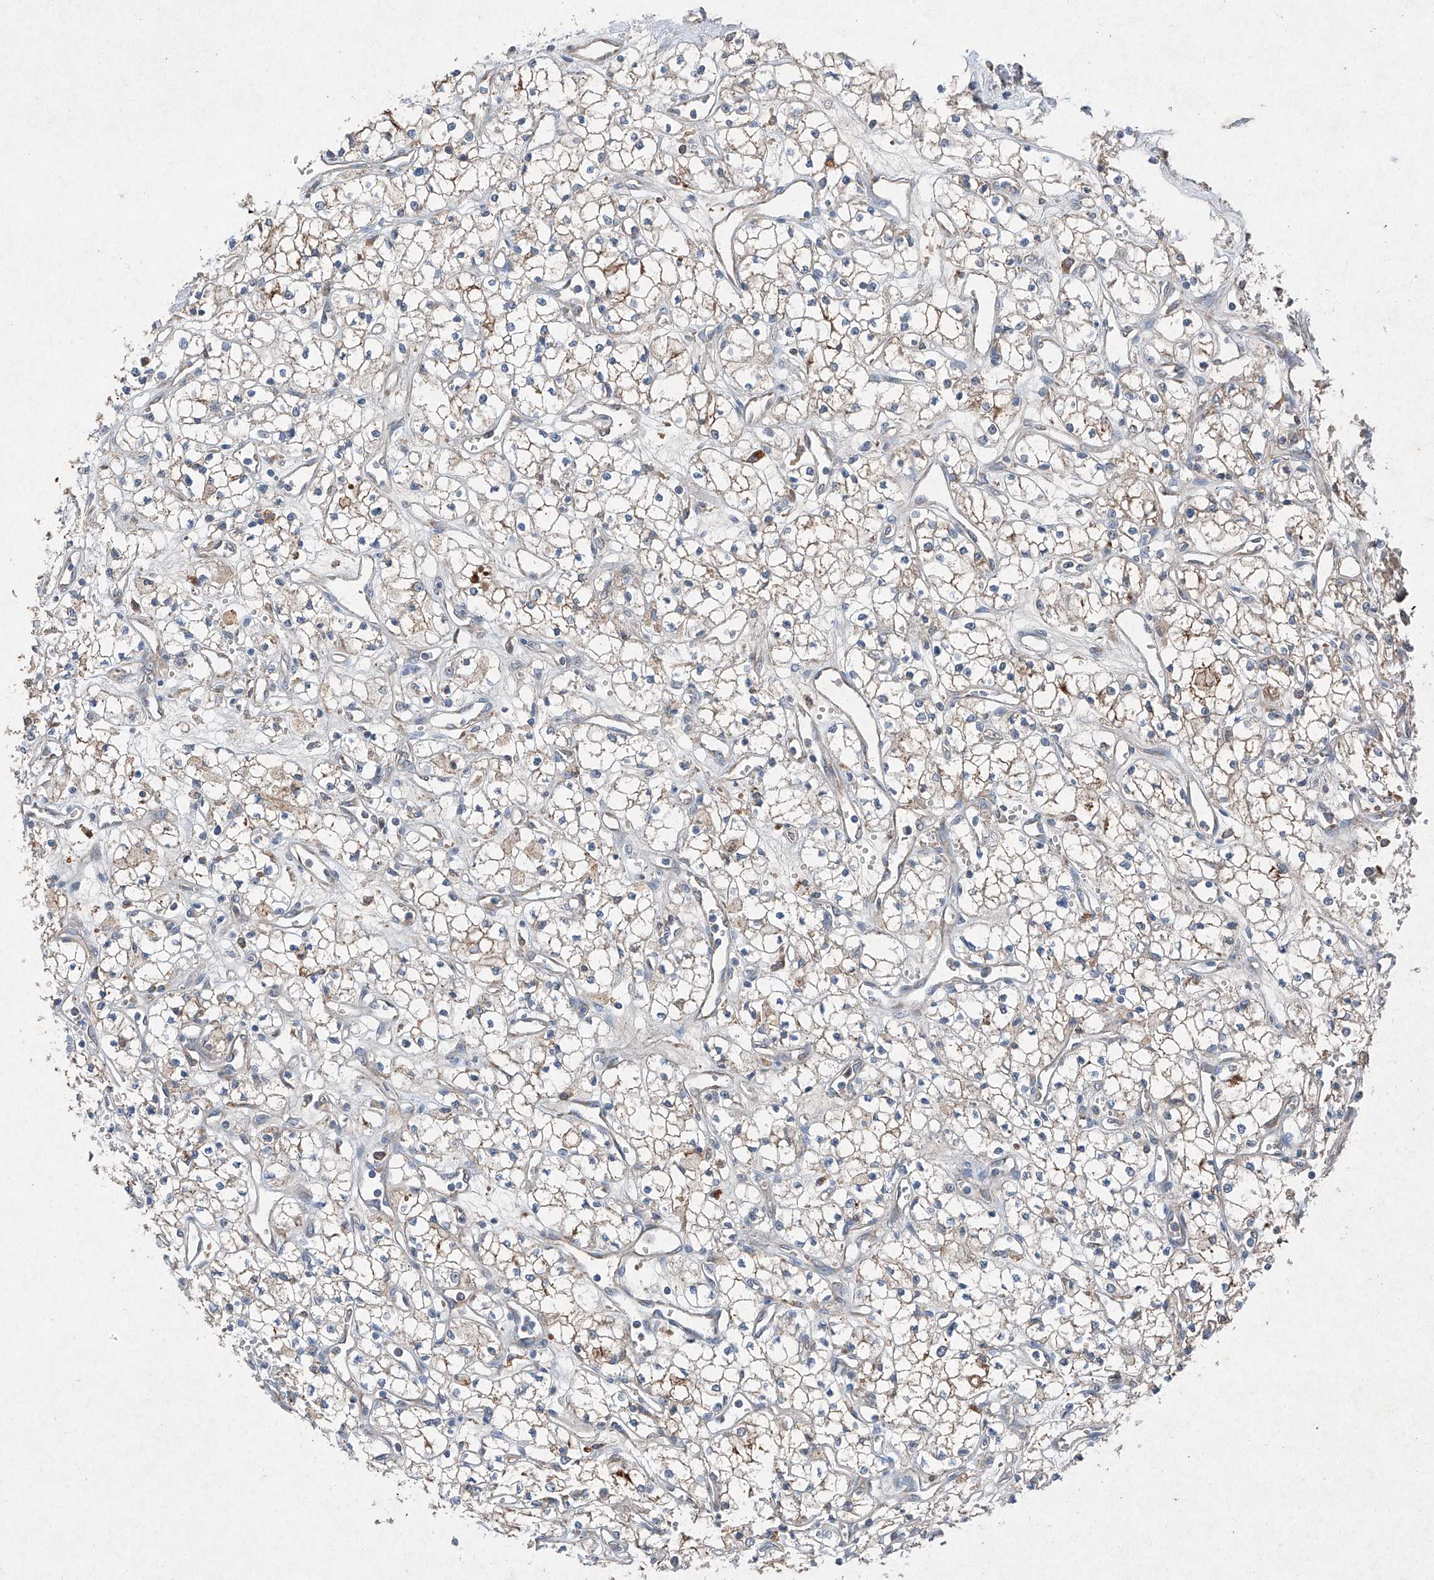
{"staining": {"intensity": "weak", "quantity": "25%-75%", "location": "cytoplasmic/membranous"}, "tissue": "renal cancer", "cell_type": "Tumor cells", "image_type": "cancer", "snomed": [{"axis": "morphology", "description": "Adenocarcinoma, NOS"}, {"axis": "topography", "description": "Kidney"}], "caption": "Renal adenocarcinoma tissue demonstrates weak cytoplasmic/membranous staining in approximately 25%-75% of tumor cells, visualized by immunohistochemistry.", "gene": "RUSC1", "patient": {"sex": "male", "age": 59}}